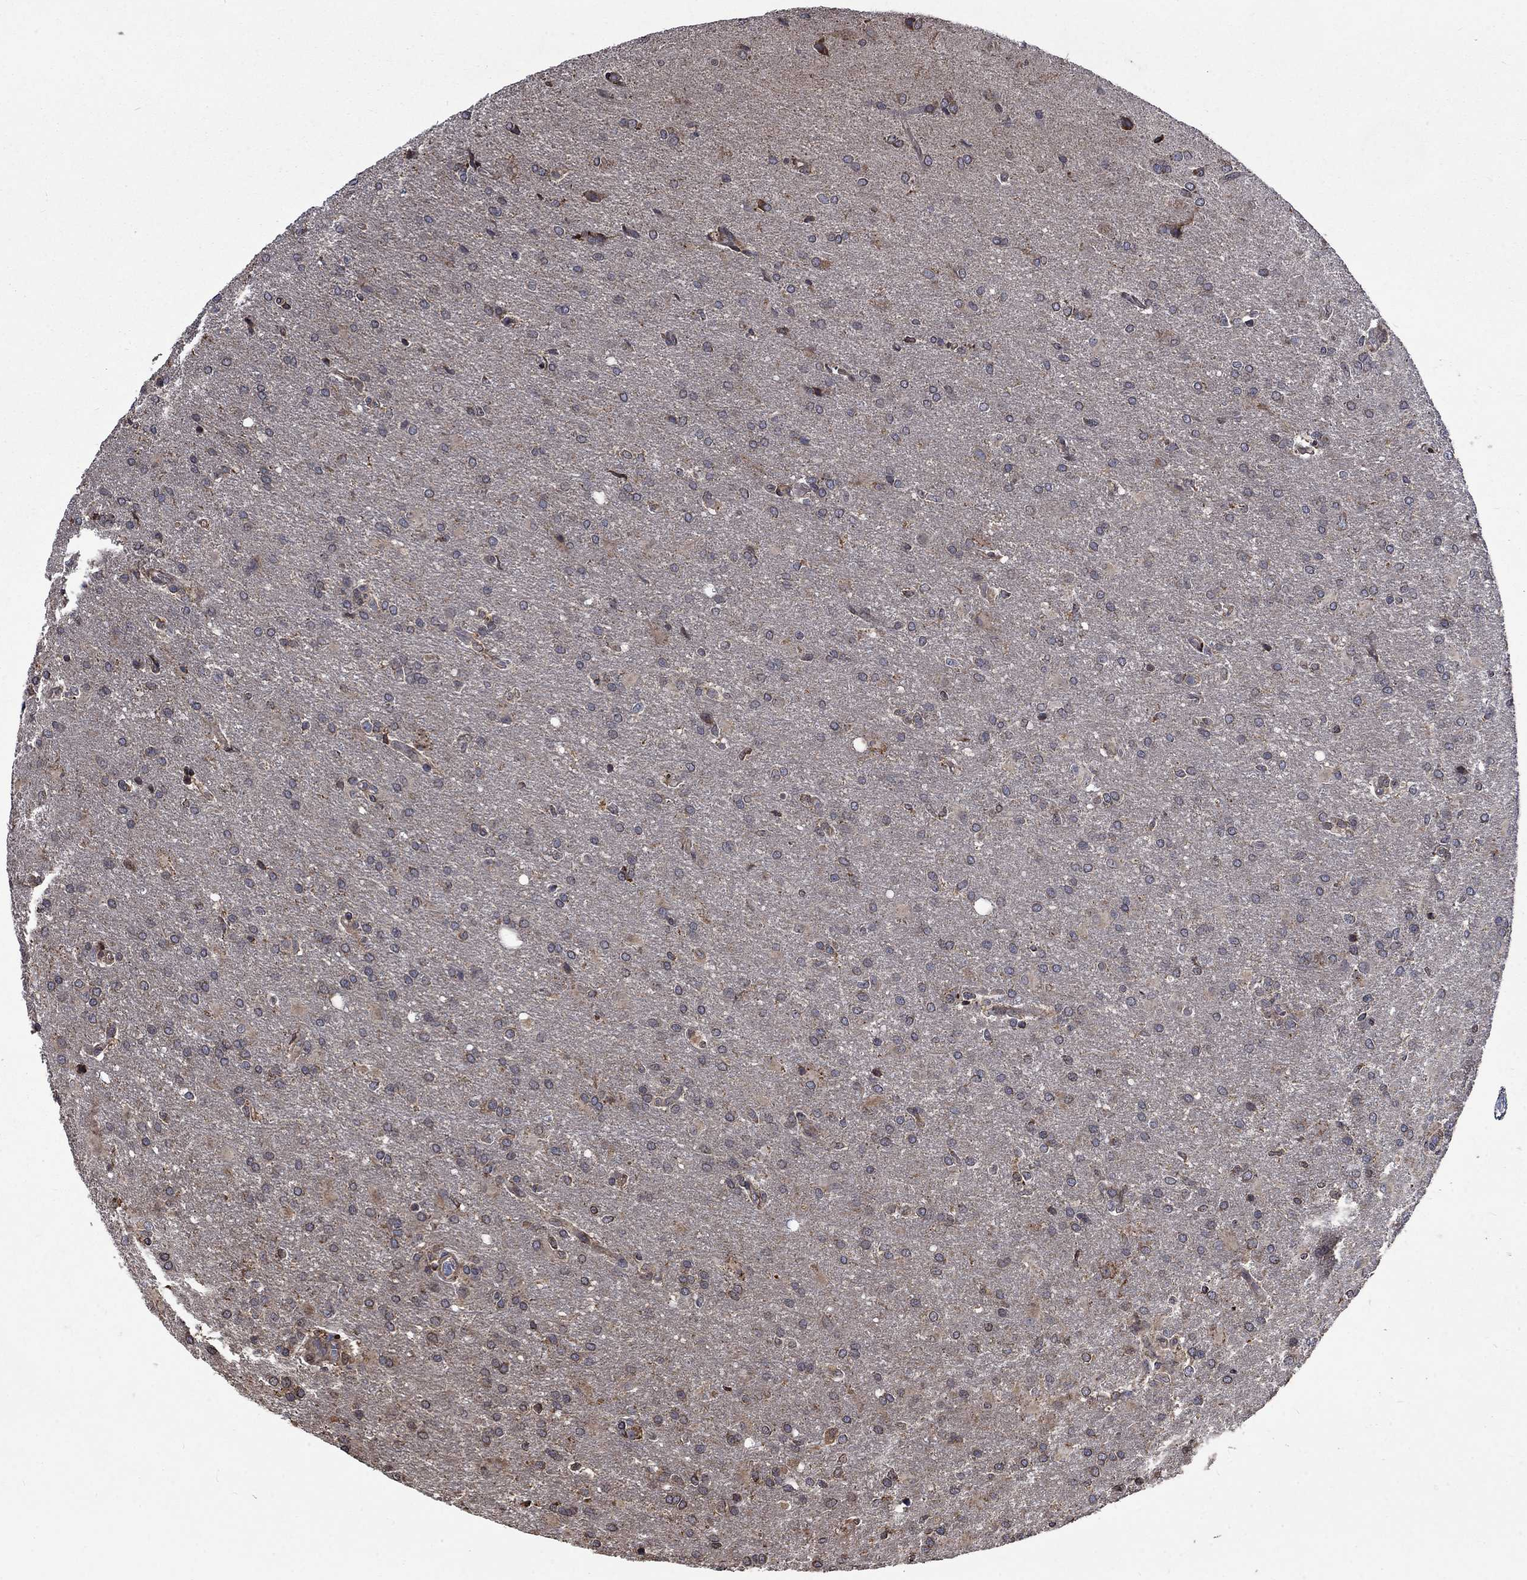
{"staining": {"intensity": "negative", "quantity": "none", "location": "none"}, "tissue": "glioma", "cell_type": "Tumor cells", "image_type": "cancer", "snomed": [{"axis": "morphology", "description": "Glioma, malignant, High grade"}, {"axis": "topography", "description": "Brain"}], "caption": "An image of human glioma is negative for staining in tumor cells.", "gene": "ESRRA", "patient": {"sex": "male", "age": 68}}